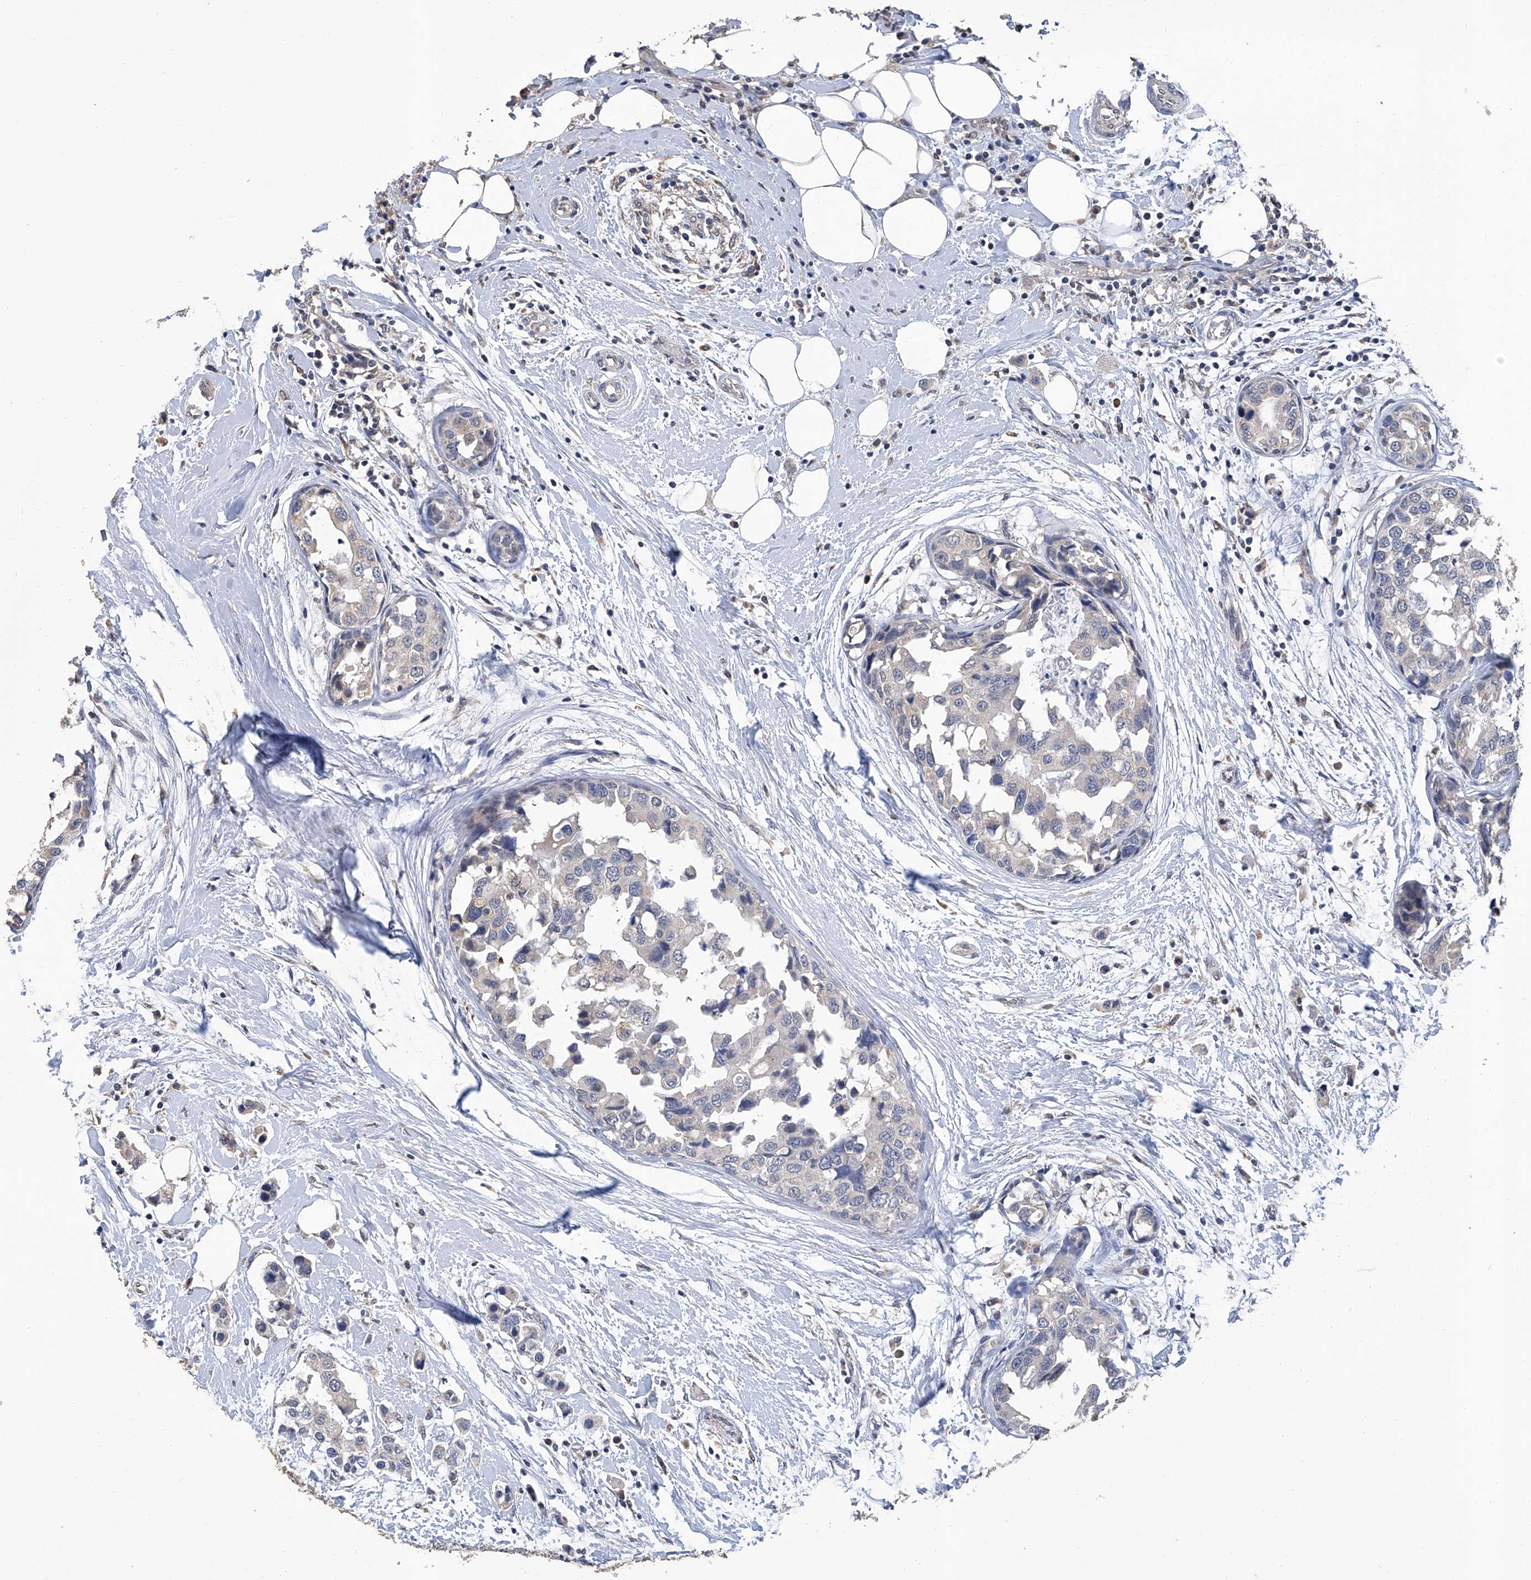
{"staining": {"intensity": "negative", "quantity": "none", "location": "none"}, "tissue": "breast cancer", "cell_type": "Tumor cells", "image_type": "cancer", "snomed": [{"axis": "morphology", "description": "Normal tissue, NOS"}, {"axis": "morphology", "description": "Duct carcinoma"}, {"axis": "topography", "description": "Breast"}], "caption": "Immunohistochemistry (IHC) photomicrograph of human breast invasive ductal carcinoma stained for a protein (brown), which reveals no staining in tumor cells.", "gene": "GPT", "patient": {"sex": "female", "age": 50}}